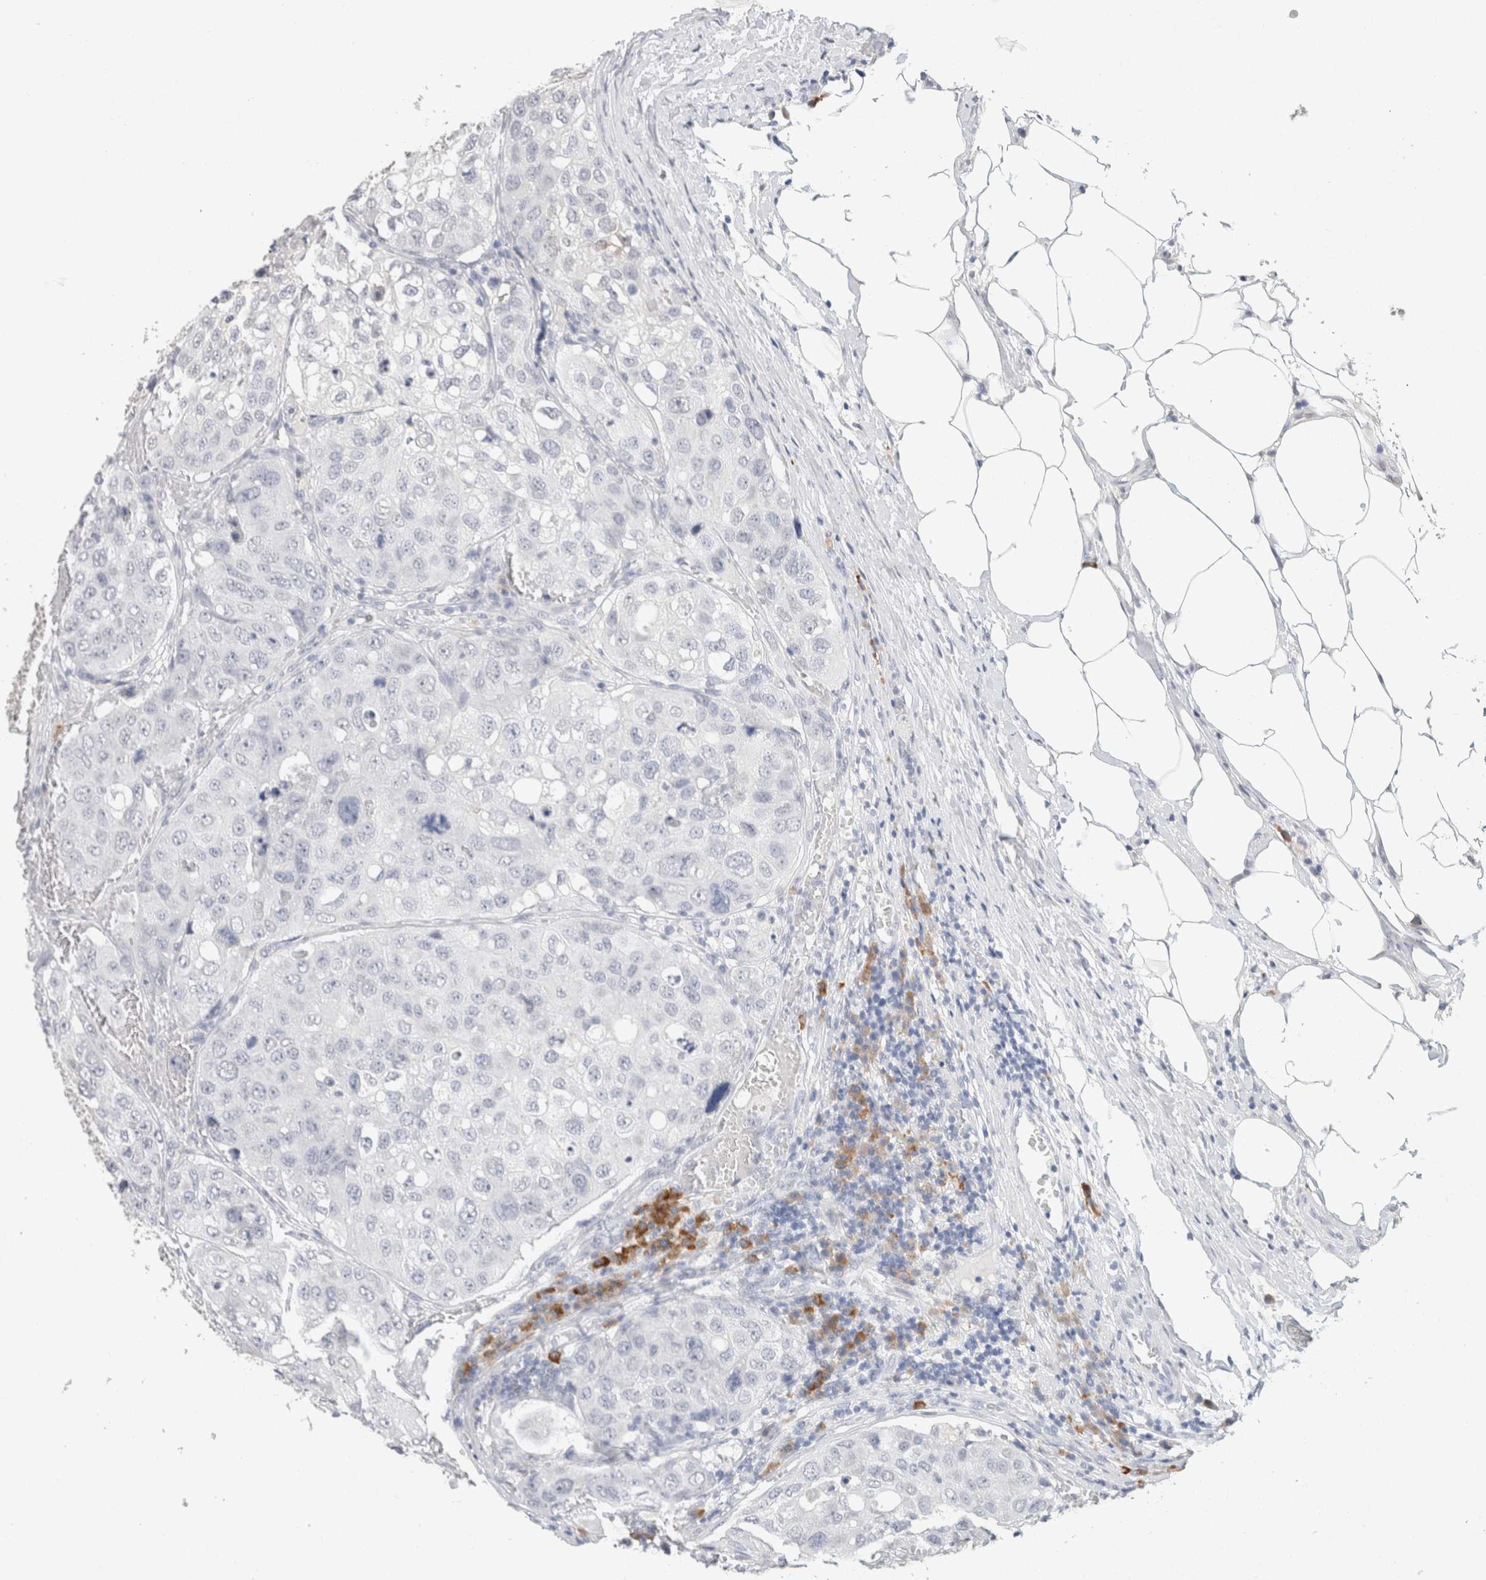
{"staining": {"intensity": "negative", "quantity": "none", "location": "none"}, "tissue": "urothelial cancer", "cell_type": "Tumor cells", "image_type": "cancer", "snomed": [{"axis": "morphology", "description": "Urothelial carcinoma, High grade"}, {"axis": "topography", "description": "Lymph node"}, {"axis": "topography", "description": "Urinary bladder"}], "caption": "This photomicrograph is of urothelial cancer stained with IHC to label a protein in brown with the nuclei are counter-stained blue. There is no positivity in tumor cells.", "gene": "CD80", "patient": {"sex": "male", "age": 51}}